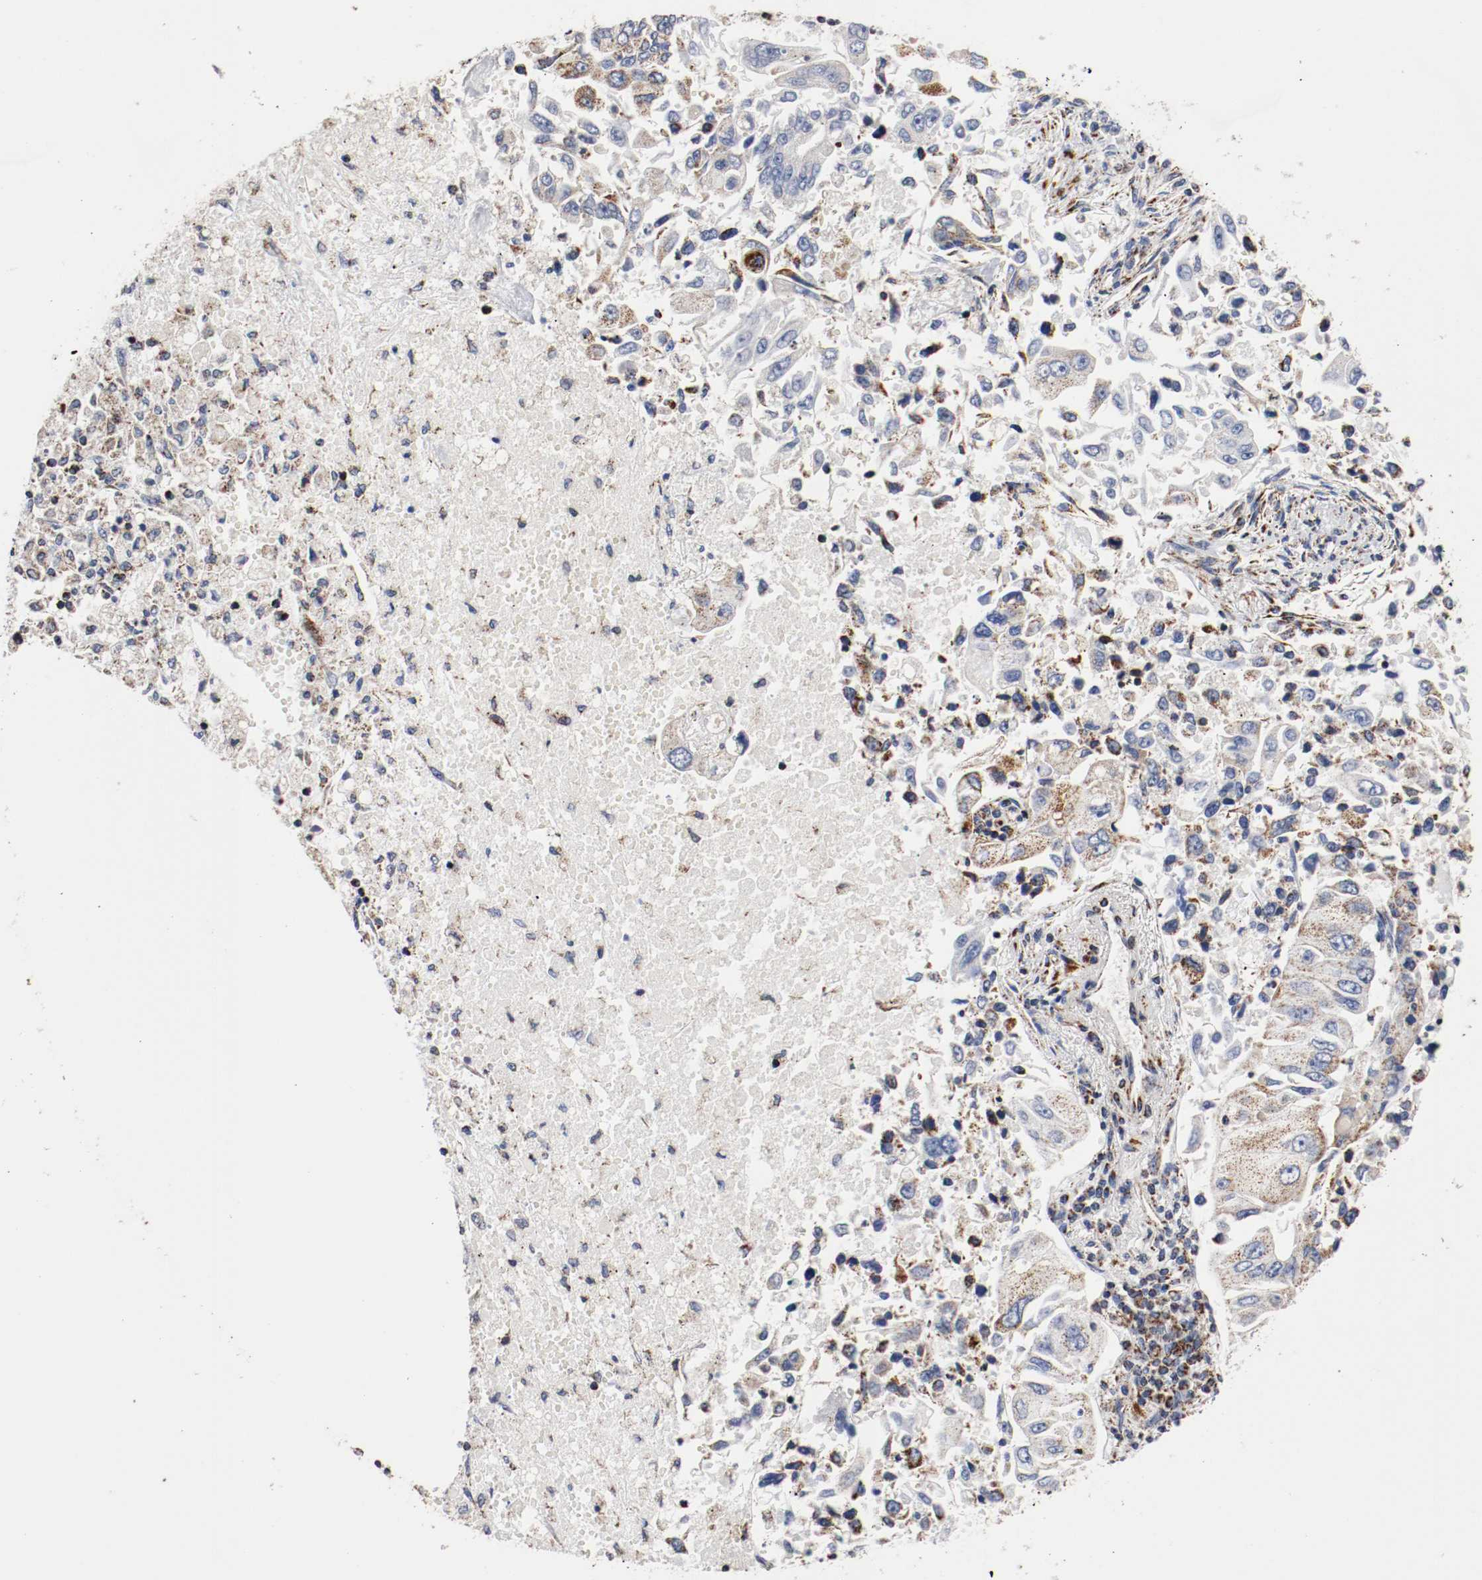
{"staining": {"intensity": "weak", "quantity": ">75%", "location": "cytoplasmic/membranous"}, "tissue": "lung cancer", "cell_type": "Tumor cells", "image_type": "cancer", "snomed": [{"axis": "morphology", "description": "Adenocarcinoma, NOS"}, {"axis": "topography", "description": "Lung"}], "caption": "Lung cancer (adenocarcinoma) stained with a brown dye demonstrates weak cytoplasmic/membranous positive expression in about >75% of tumor cells.", "gene": "TUBD1", "patient": {"sex": "male", "age": 84}}